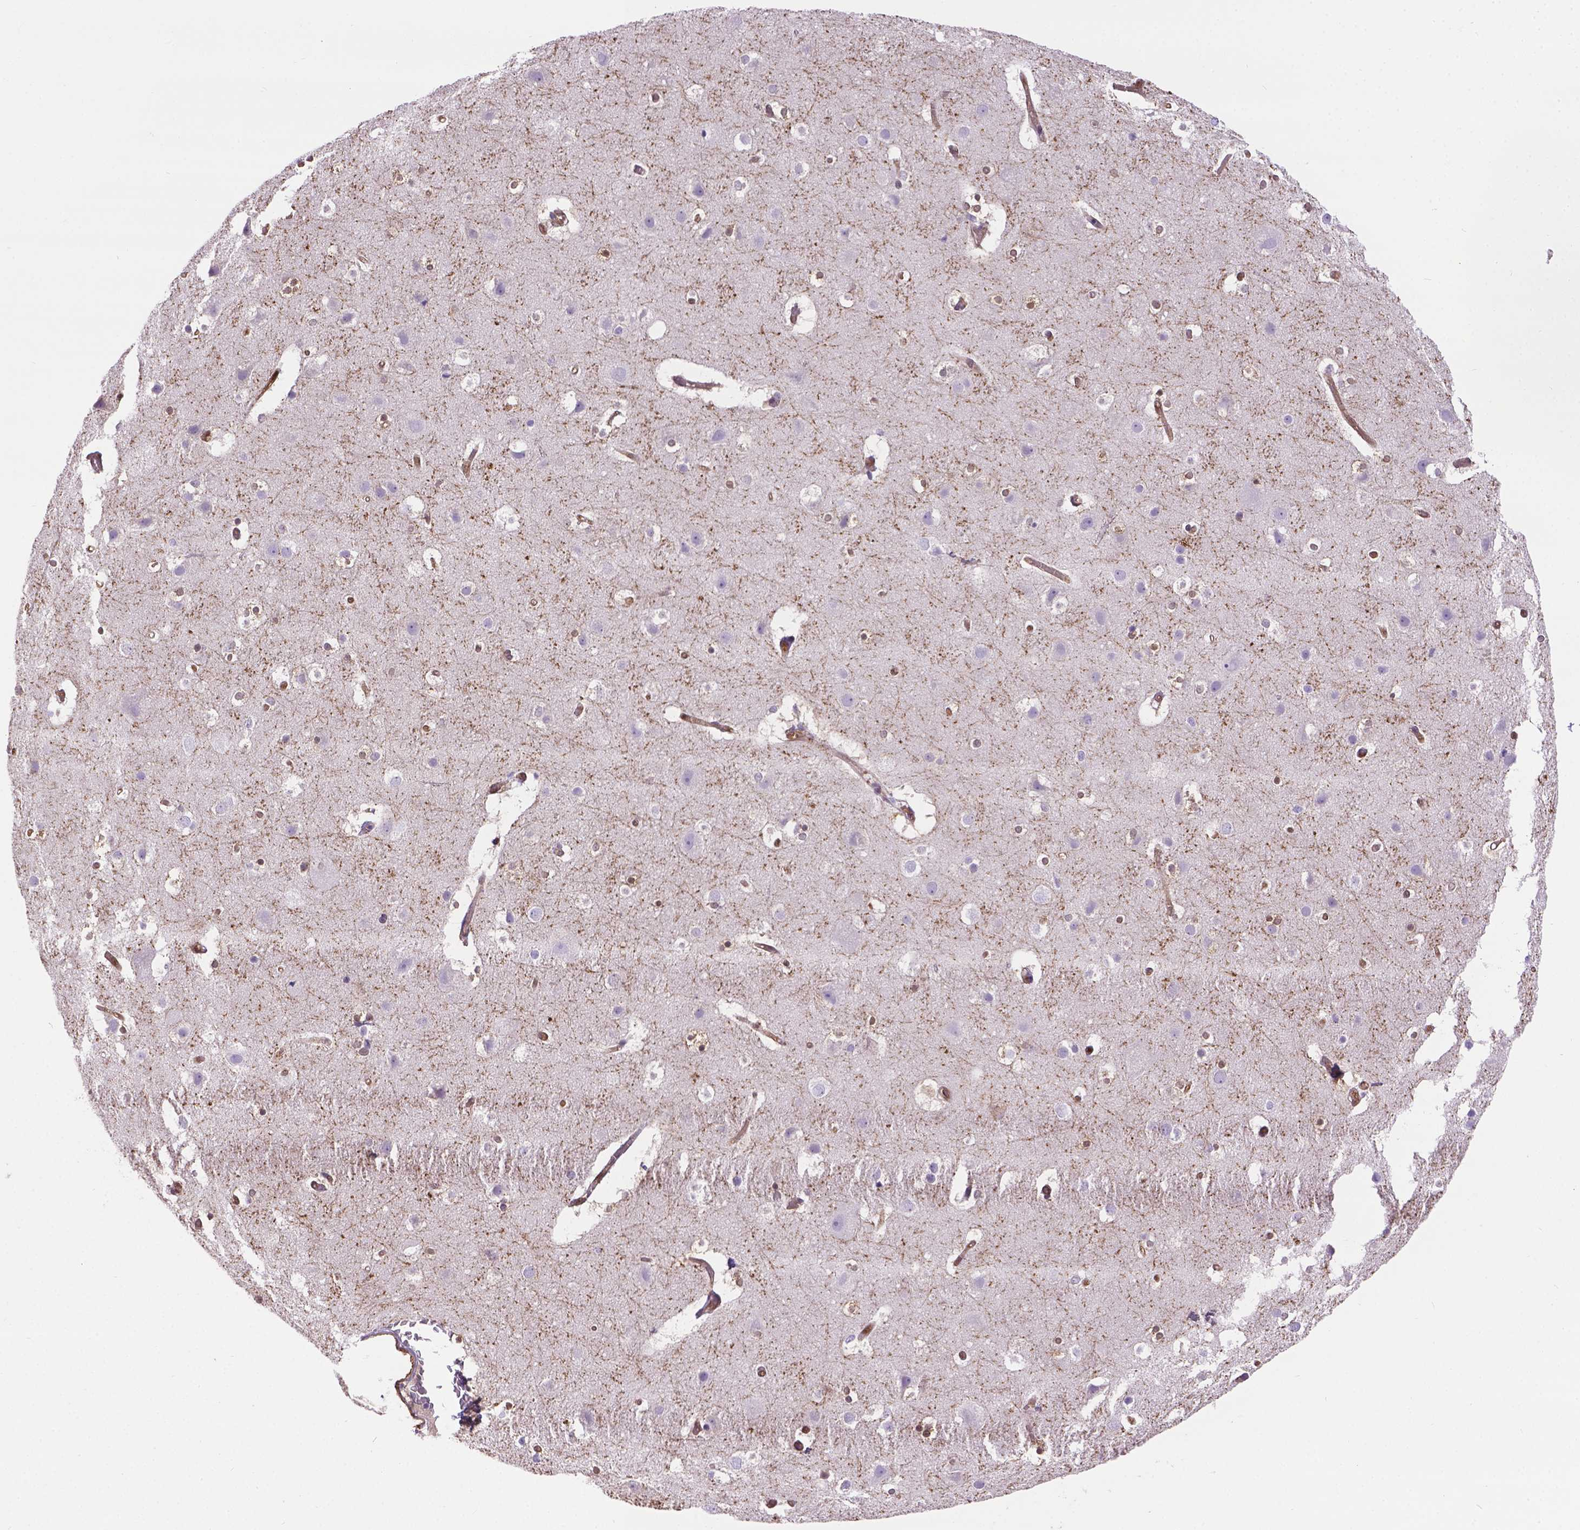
{"staining": {"intensity": "moderate", "quantity": "25%-75%", "location": "cytoplasmic/membranous"}, "tissue": "cerebral cortex", "cell_type": "Endothelial cells", "image_type": "normal", "snomed": [{"axis": "morphology", "description": "Normal tissue, NOS"}, {"axis": "topography", "description": "Cerebral cortex"}], "caption": "Cerebral cortex stained with DAB immunohistochemistry (IHC) reveals medium levels of moderate cytoplasmic/membranous staining in about 25%-75% of endothelial cells. Using DAB (3,3'-diaminobenzidine) (brown) and hematoxylin (blue) stains, captured at high magnification using brightfield microscopy.", "gene": "CLIC4", "patient": {"sex": "female", "age": 52}}